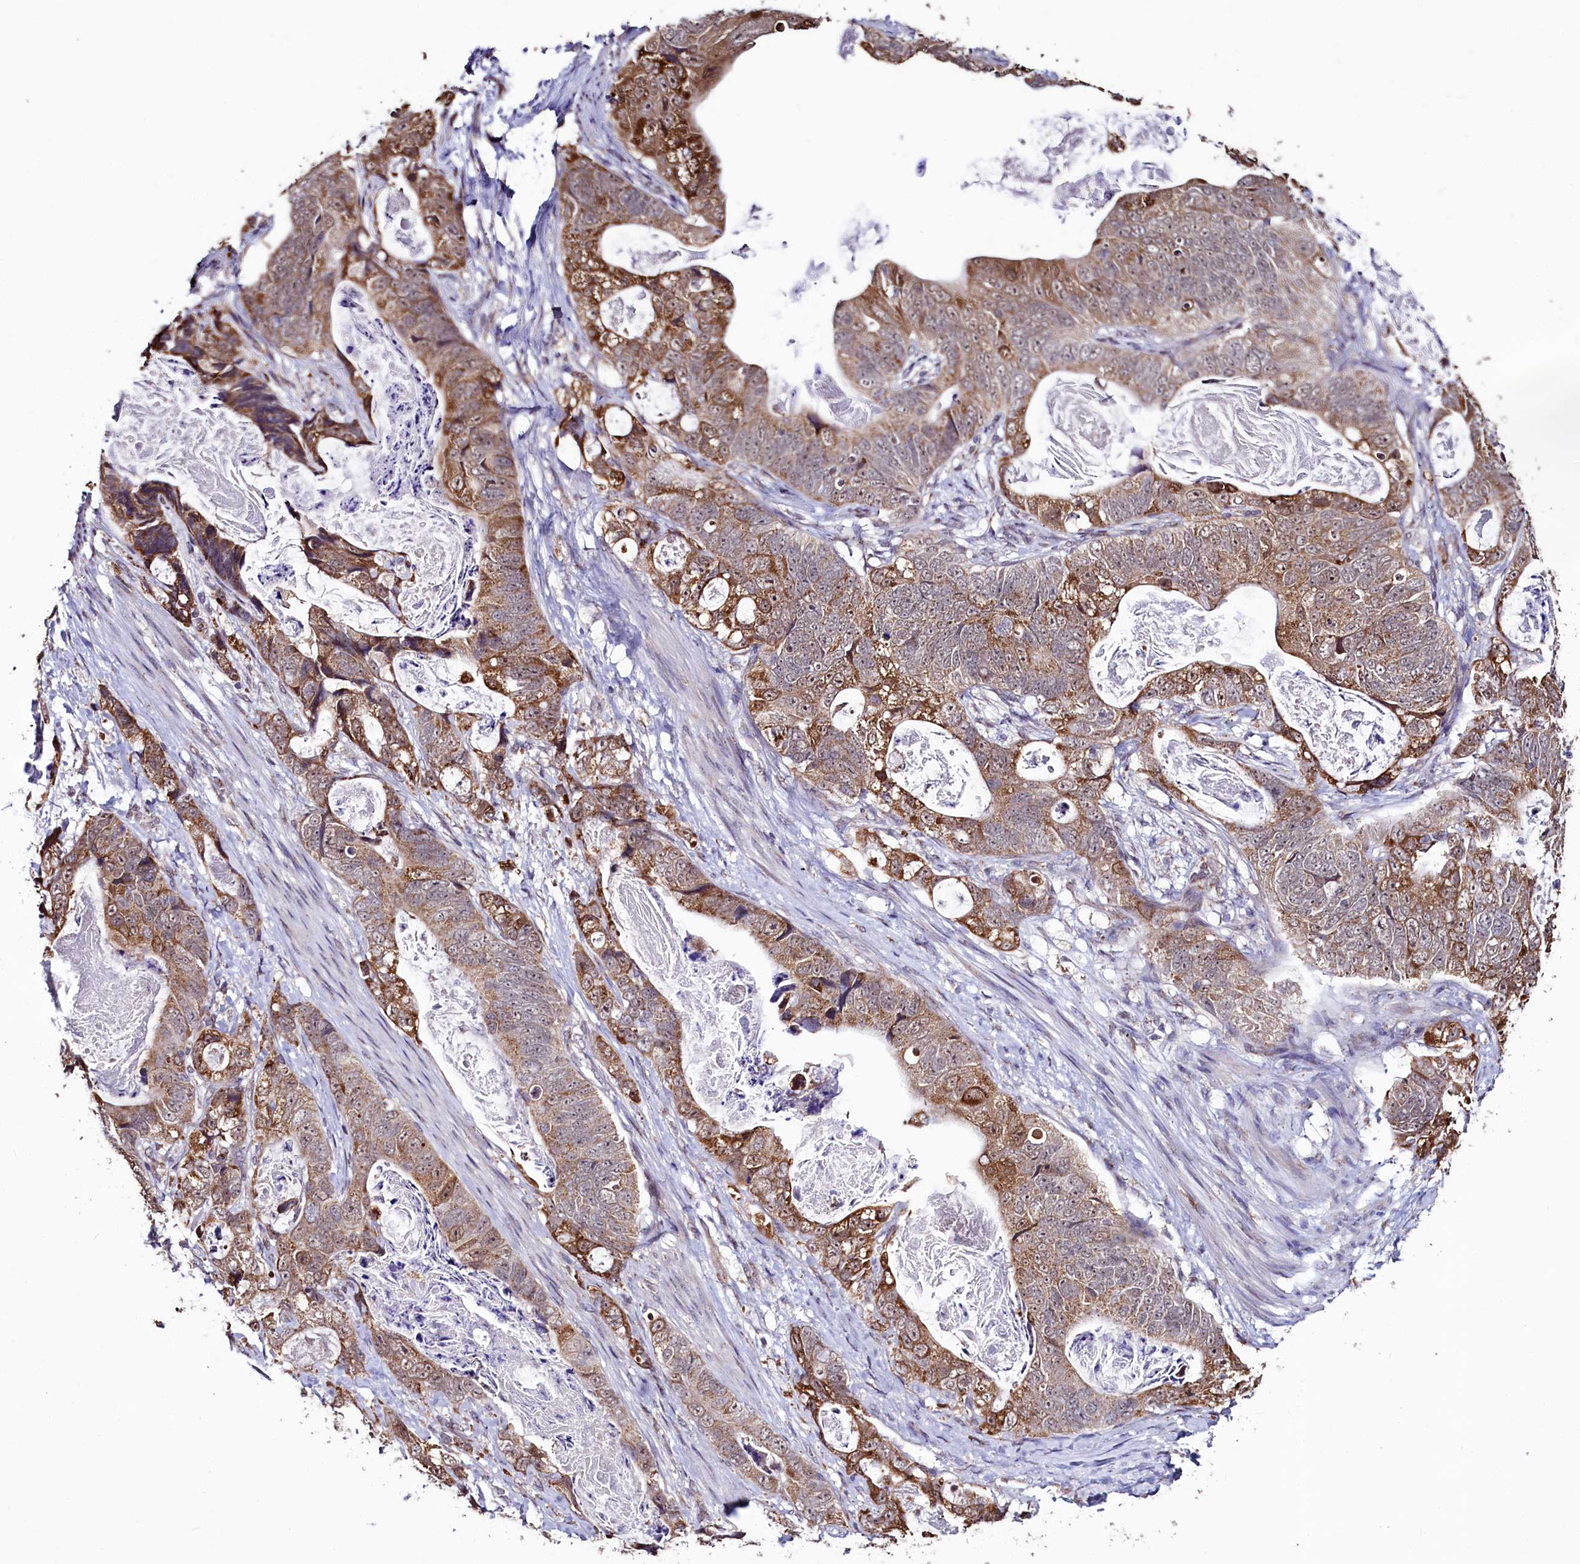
{"staining": {"intensity": "moderate", "quantity": ">75%", "location": "cytoplasmic/membranous"}, "tissue": "stomach cancer", "cell_type": "Tumor cells", "image_type": "cancer", "snomed": [{"axis": "morphology", "description": "Normal tissue, NOS"}, {"axis": "morphology", "description": "Adenocarcinoma, NOS"}, {"axis": "topography", "description": "Stomach"}], "caption": "Human stomach cancer stained for a protein (brown) displays moderate cytoplasmic/membranous positive positivity in about >75% of tumor cells.", "gene": "SEC24C", "patient": {"sex": "female", "age": 89}}